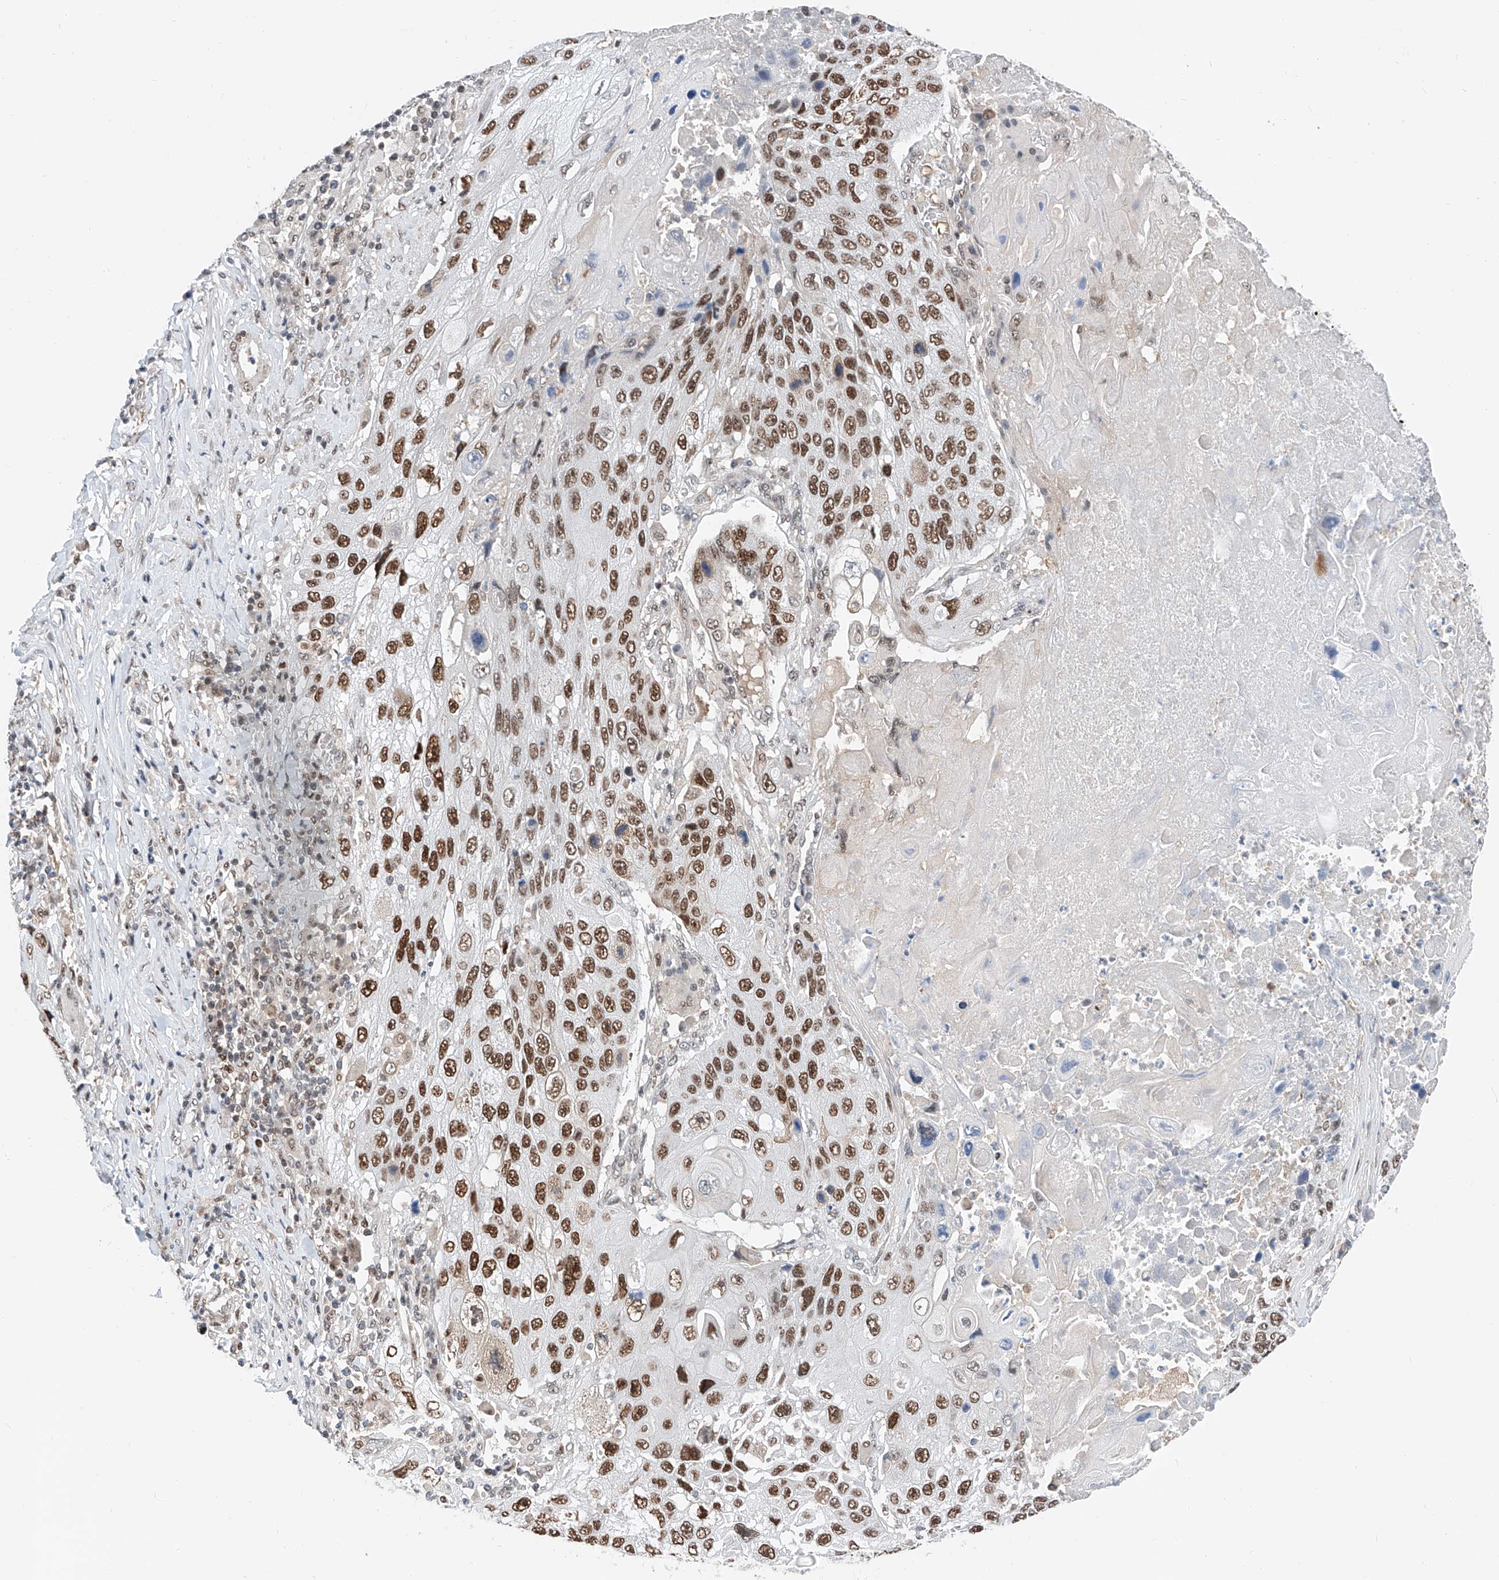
{"staining": {"intensity": "strong", "quantity": ">75%", "location": "nuclear"}, "tissue": "lung cancer", "cell_type": "Tumor cells", "image_type": "cancer", "snomed": [{"axis": "morphology", "description": "Squamous cell carcinoma, NOS"}, {"axis": "topography", "description": "Lung"}], "caption": "Lung cancer stained for a protein exhibits strong nuclear positivity in tumor cells. Nuclei are stained in blue.", "gene": "SNRNP200", "patient": {"sex": "male", "age": 61}}